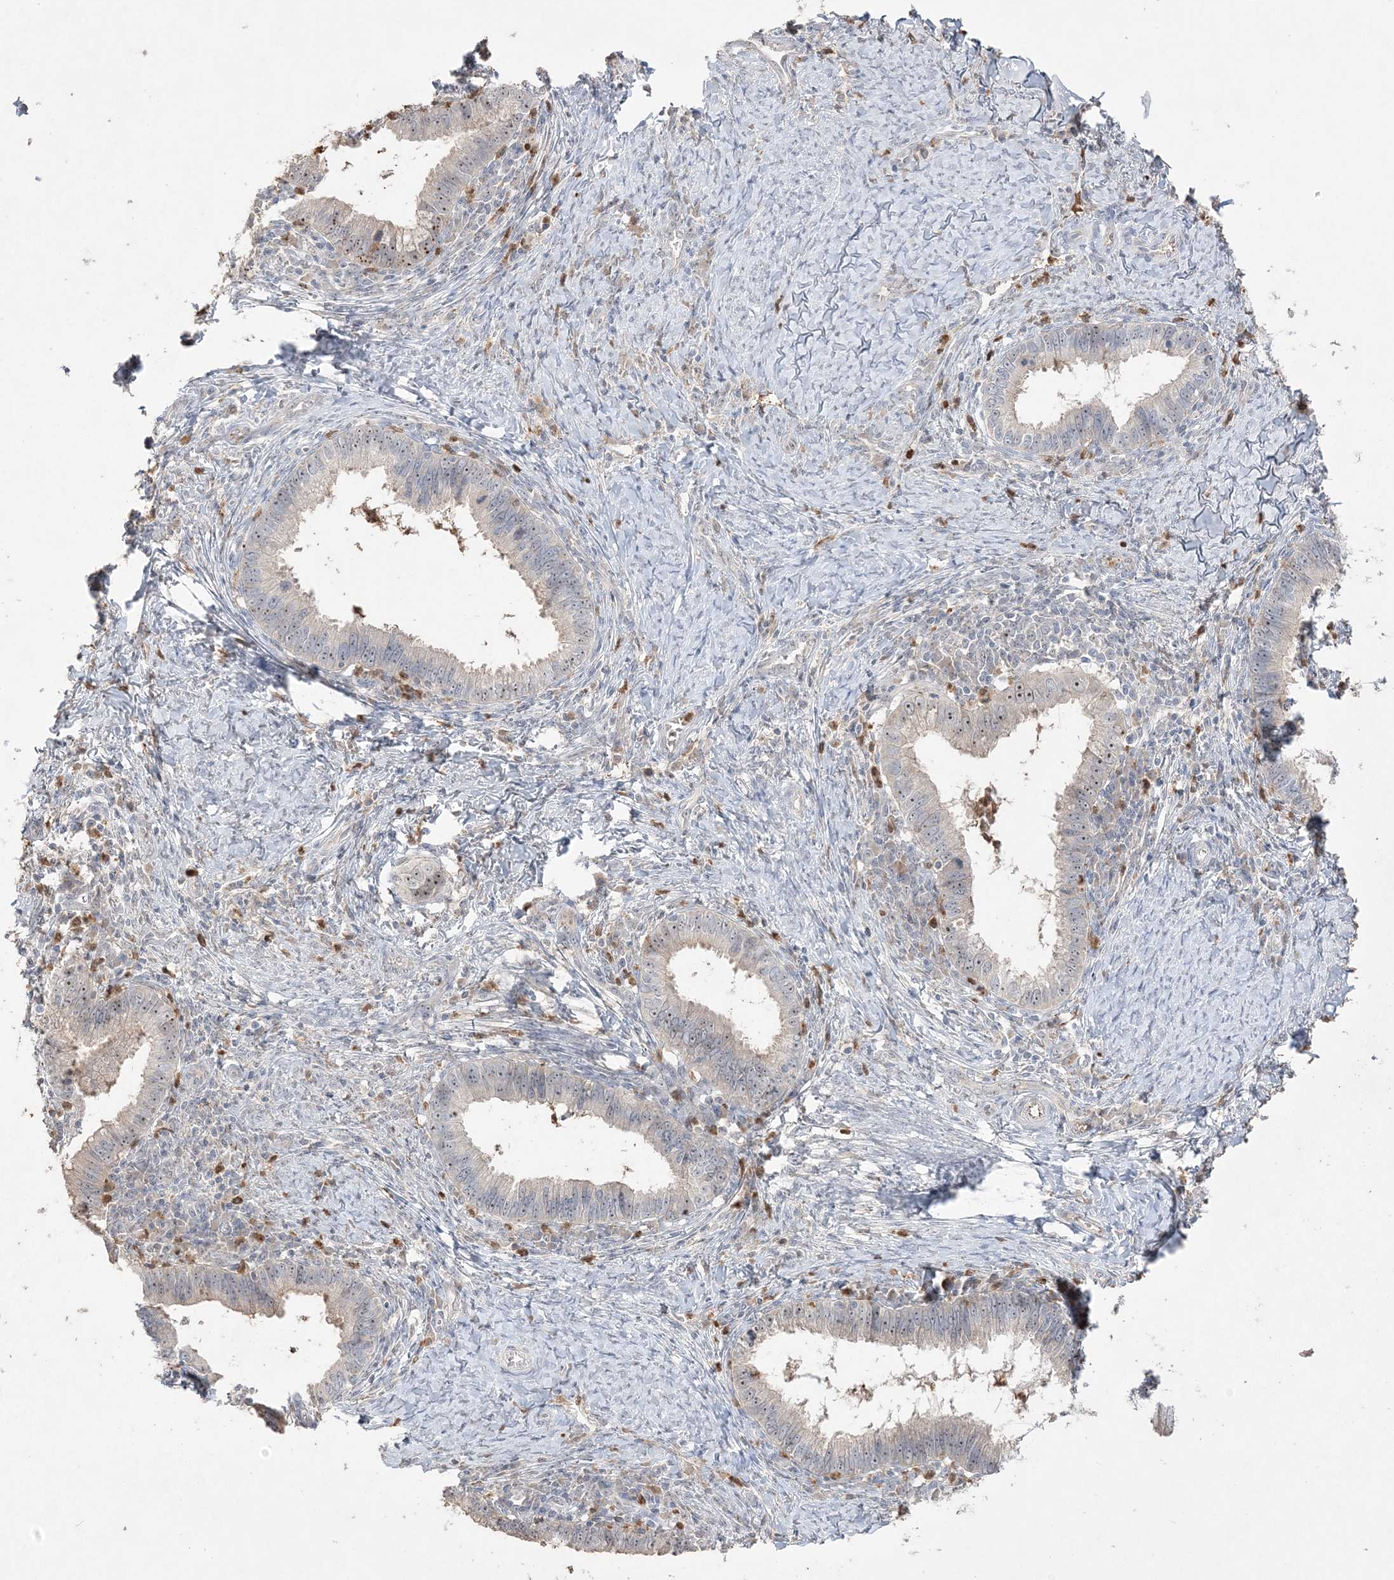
{"staining": {"intensity": "moderate", "quantity": "<25%", "location": "nuclear"}, "tissue": "cervical cancer", "cell_type": "Tumor cells", "image_type": "cancer", "snomed": [{"axis": "morphology", "description": "Adenocarcinoma, NOS"}, {"axis": "topography", "description": "Cervix"}], "caption": "Adenocarcinoma (cervical) stained with DAB (3,3'-diaminobenzidine) immunohistochemistry displays low levels of moderate nuclear positivity in approximately <25% of tumor cells. The staining was performed using DAB (3,3'-diaminobenzidine) to visualize the protein expression in brown, while the nuclei were stained in blue with hematoxylin (Magnification: 20x).", "gene": "NOP16", "patient": {"sex": "female", "age": 36}}